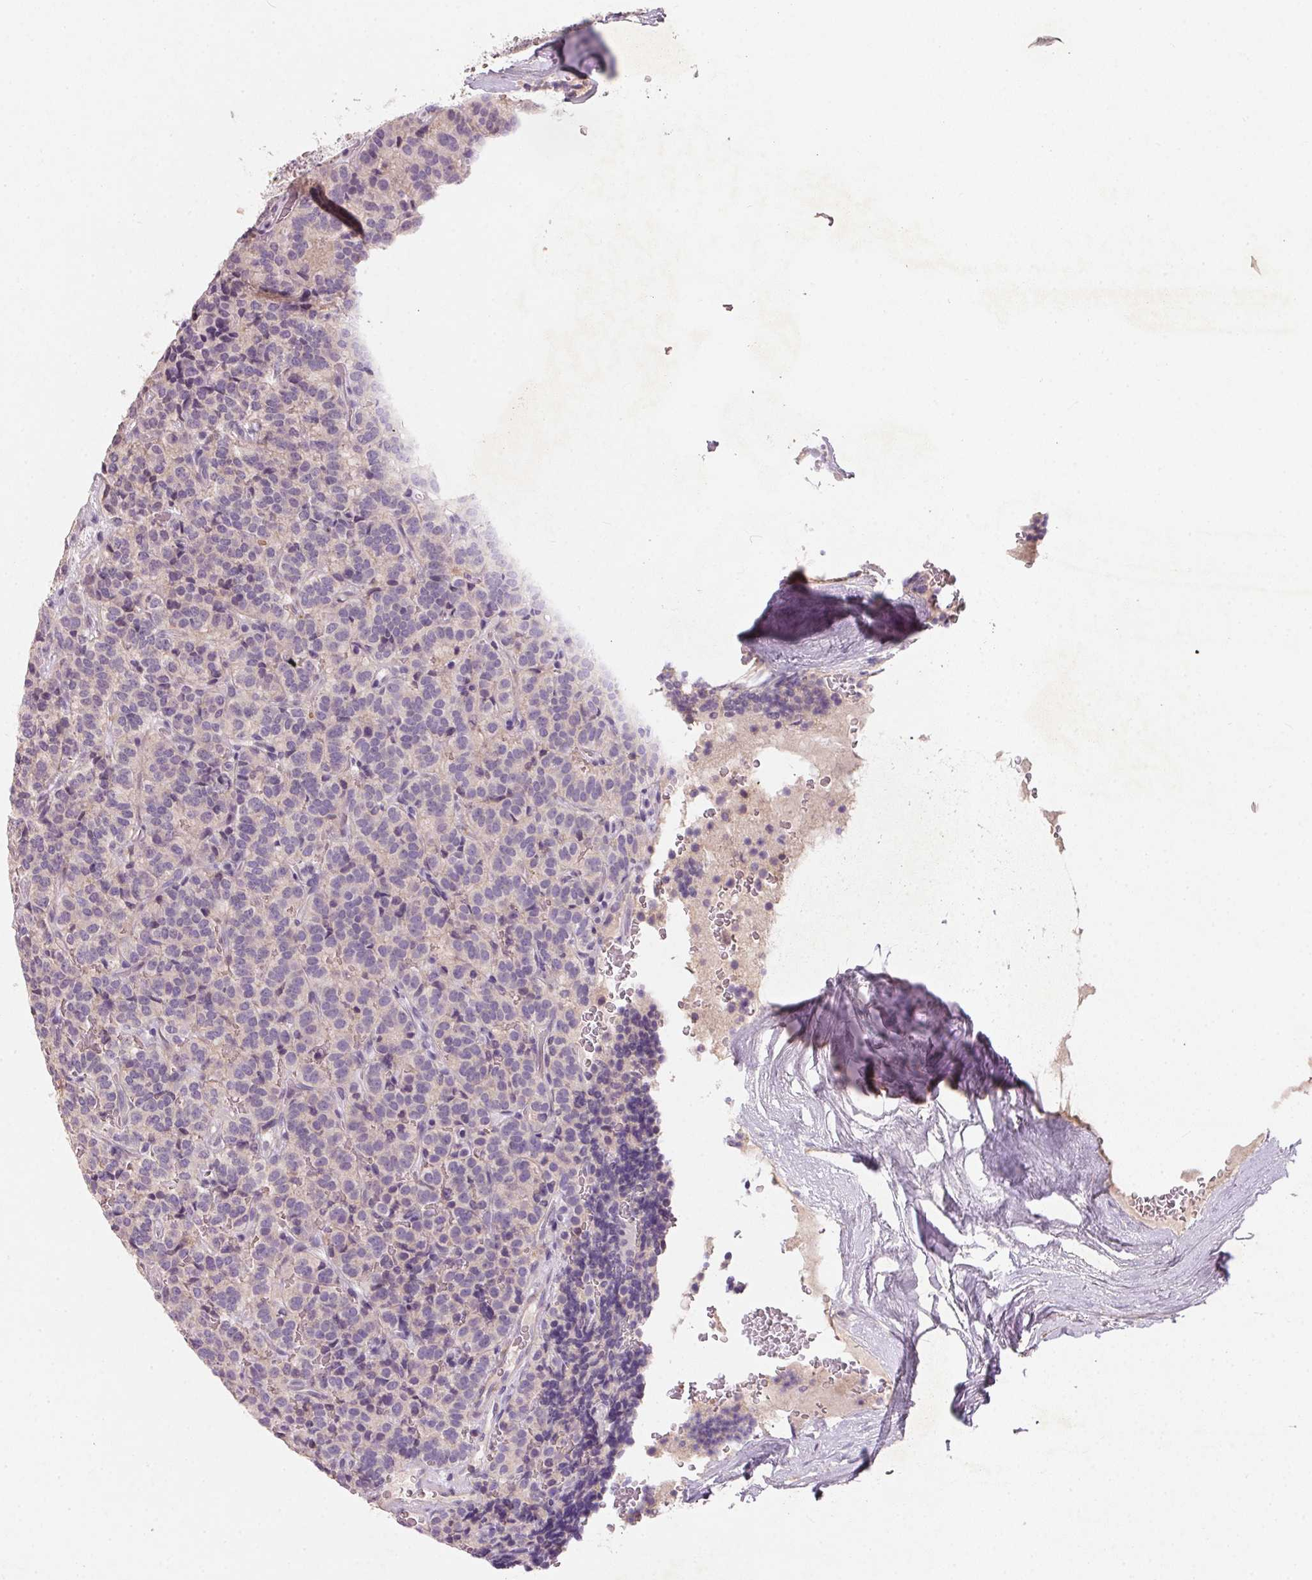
{"staining": {"intensity": "negative", "quantity": "none", "location": "none"}, "tissue": "carcinoid", "cell_type": "Tumor cells", "image_type": "cancer", "snomed": [{"axis": "morphology", "description": "Carcinoid, malignant, NOS"}, {"axis": "topography", "description": "Pancreas"}], "caption": "Immunohistochemistry (IHC) of human carcinoid exhibits no staining in tumor cells.", "gene": "KCNK15", "patient": {"sex": "male", "age": 36}}